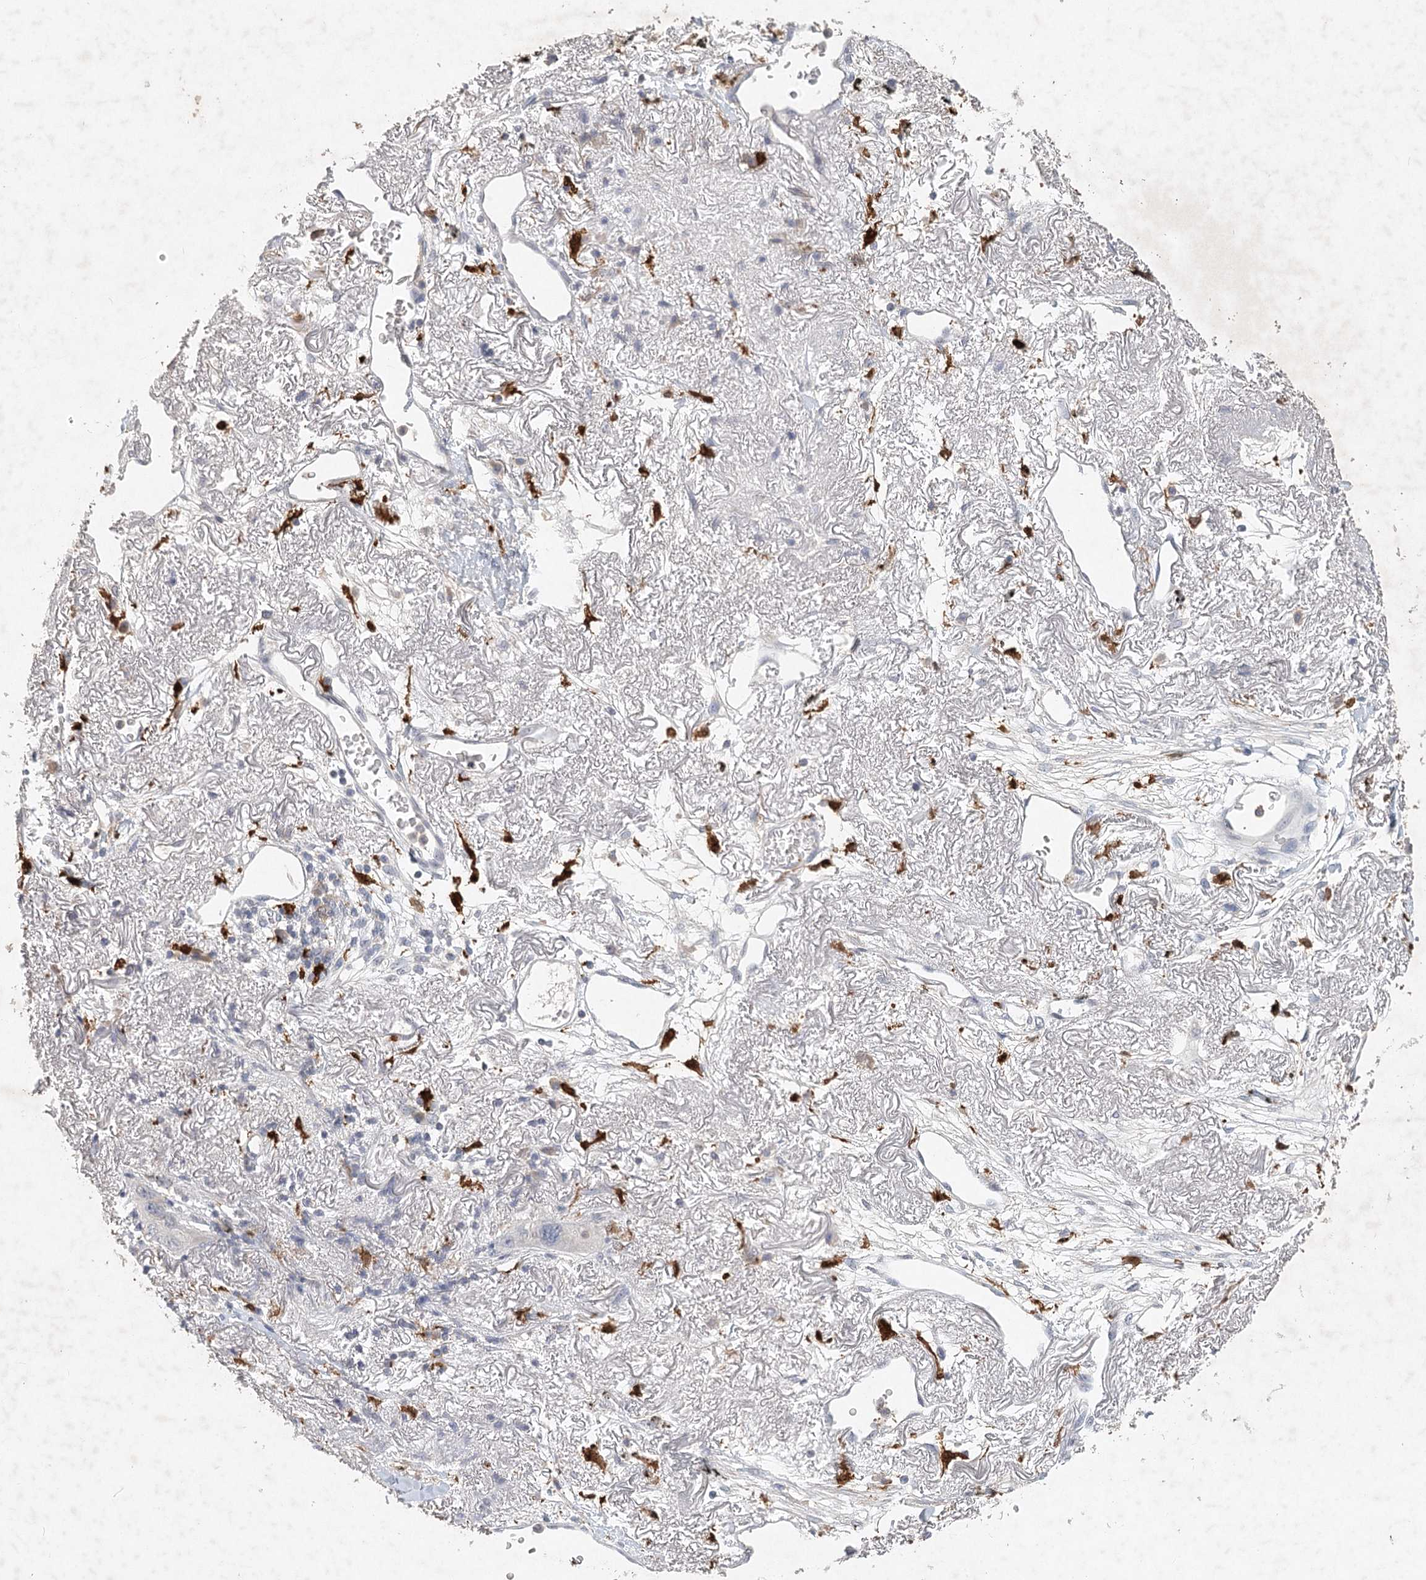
{"staining": {"intensity": "negative", "quantity": "none", "location": "none"}, "tissue": "lung cancer", "cell_type": "Tumor cells", "image_type": "cancer", "snomed": [{"axis": "morphology", "description": "Squamous cell carcinoma, NOS"}, {"axis": "topography", "description": "Lung"}], "caption": "Immunohistochemistry (IHC) photomicrograph of neoplastic tissue: human squamous cell carcinoma (lung) stained with DAB displays no significant protein expression in tumor cells.", "gene": "ARSI", "patient": {"sex": "female", "age": 73}}